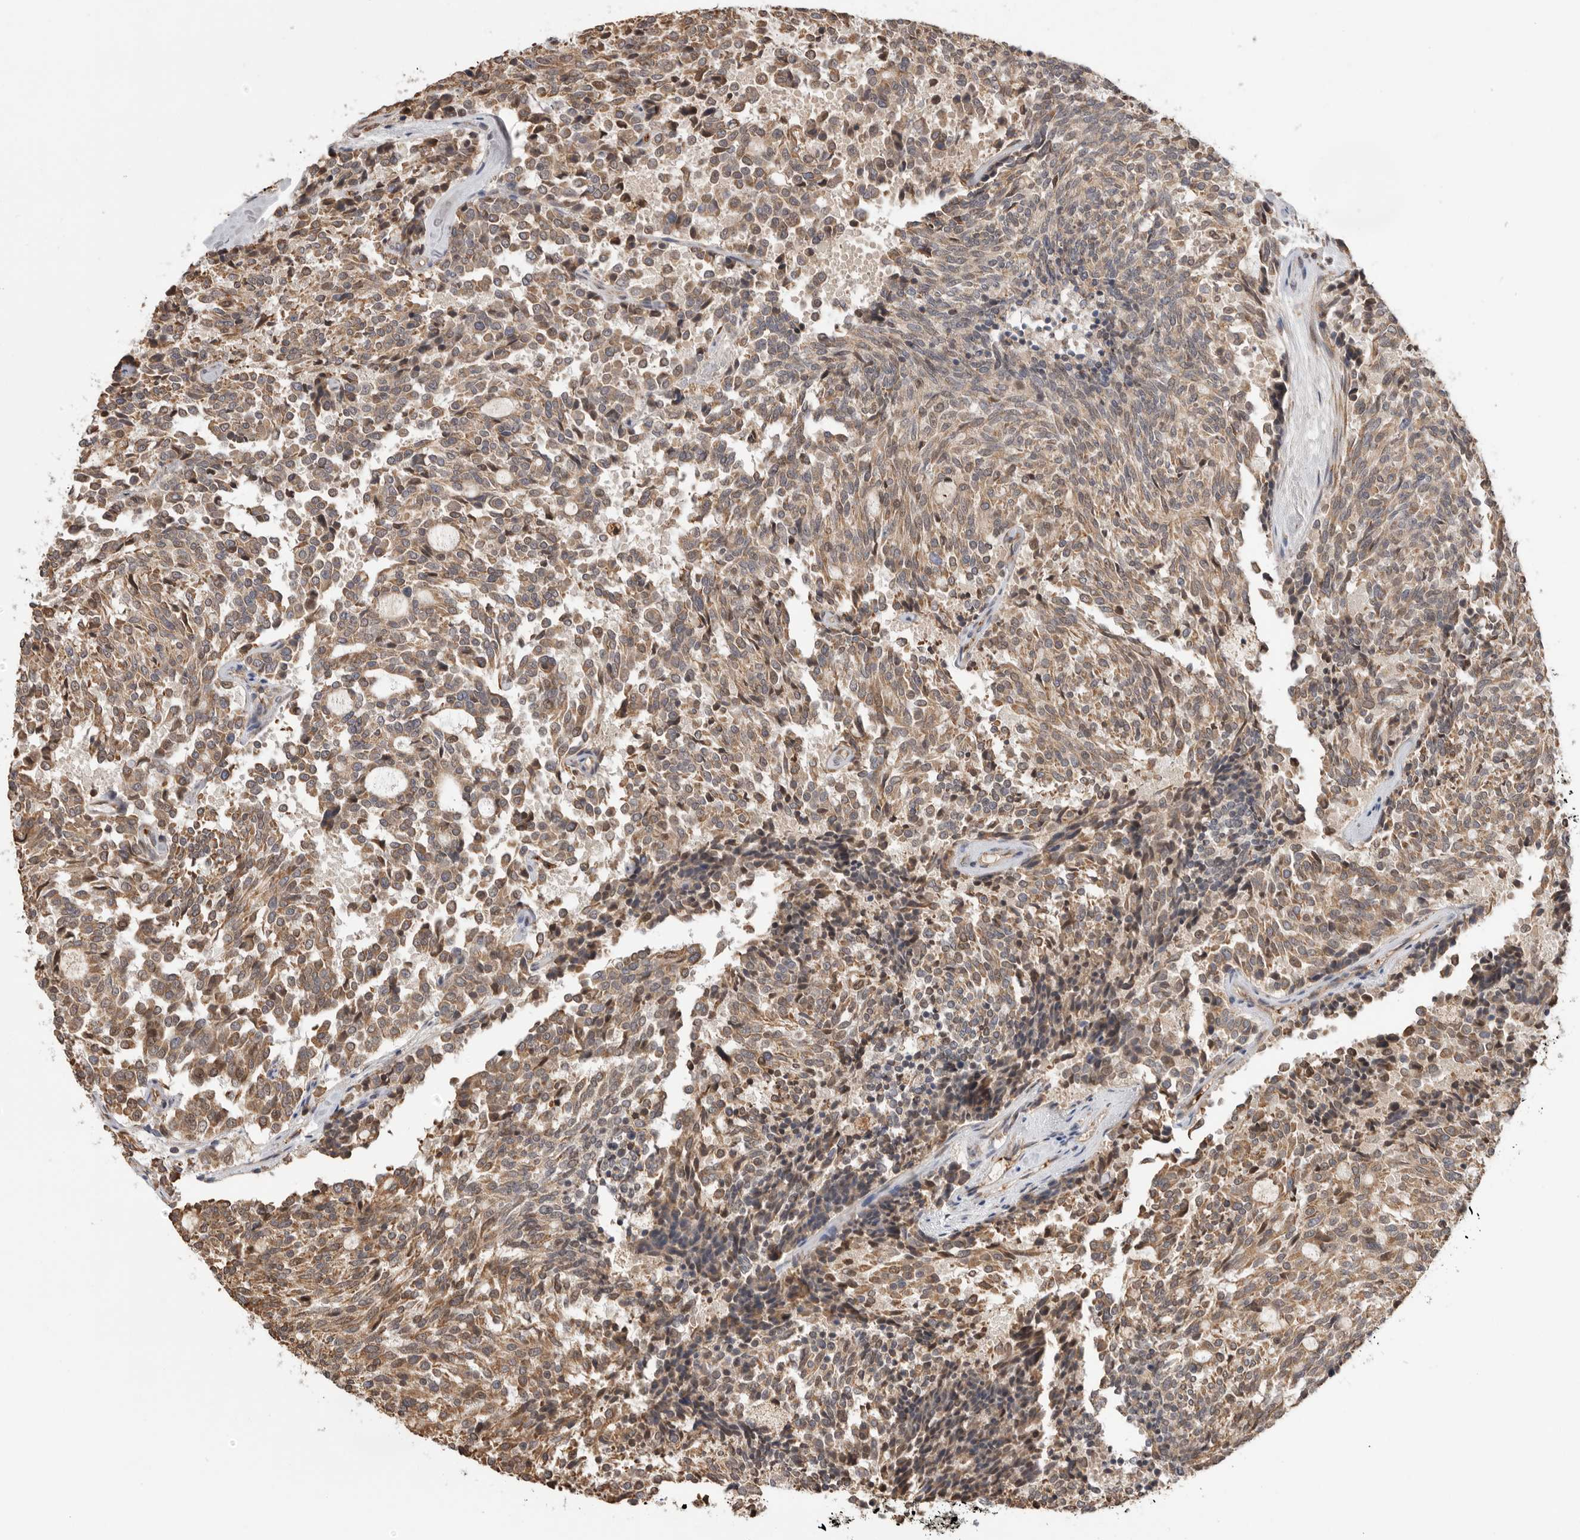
{"staining": {"intensity": "weak", "quantity": ">75%", "location": "cytoplasmic/membranous,nuclear"}, "tissue": "carcinoid", "cell_type": "Tumor cells", "image_type": "cancer", "snomed": [{"axis": "morphology", "description": "Carcinoid, malignant, NOS"}, {"axis": "topography", "description": "Pancreas"}], "caption": "Human carcinoid stained with a brown dye displays weak cytoplasmic/membranous and nuclear positive positivity in approximately >75% of tumor cells.", "gene": "CDC42BPB", "patient": {"sex": "female", "age": 54}}